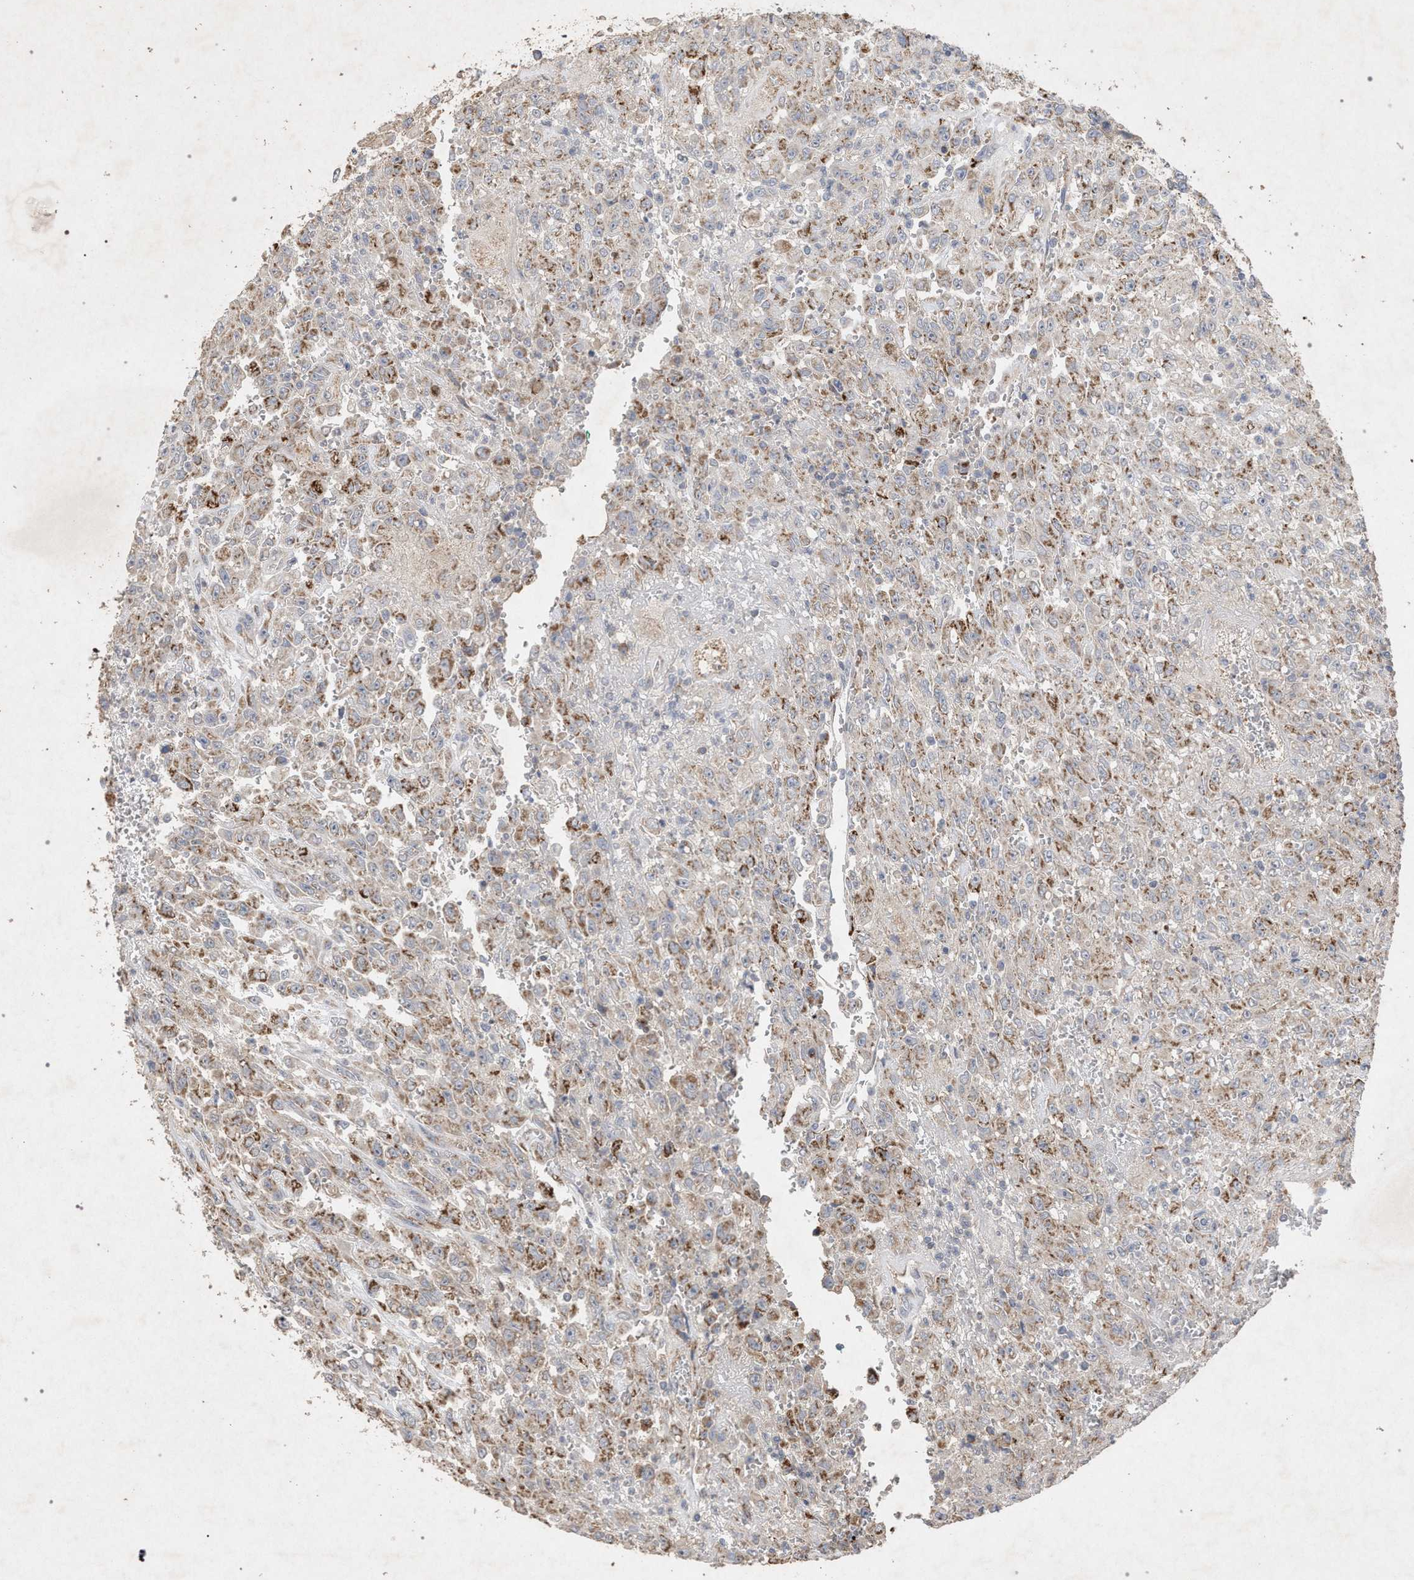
{"staining": {"intensity": "moderate", "quantity": ">75%", "location": "cytoplasmic/membranous"}, "tissue": "urothelial cancer", "cell_type": "Tumor cells", "image_type": "cancer", "snomed": [{"axis": "morphology", "description": "Urothelial carcinoma, High grade"}, {"axis": "topography", "description": "Urinary bladder"}], "caption": "Protein expression analysis of human urothelial carcinoma (high-grade) reveals moderate cytoplasmic/membranous positivity in approximately >75% of tumor cells. The staining is performed using DAB (3,3'-diaminobenzidine) brown chromogen to label protein expression. The nuclei are counter-stained blue using hematoxylin.", "gene": "PKD2L1", "patient": {"sex": "male", "age": 46}}